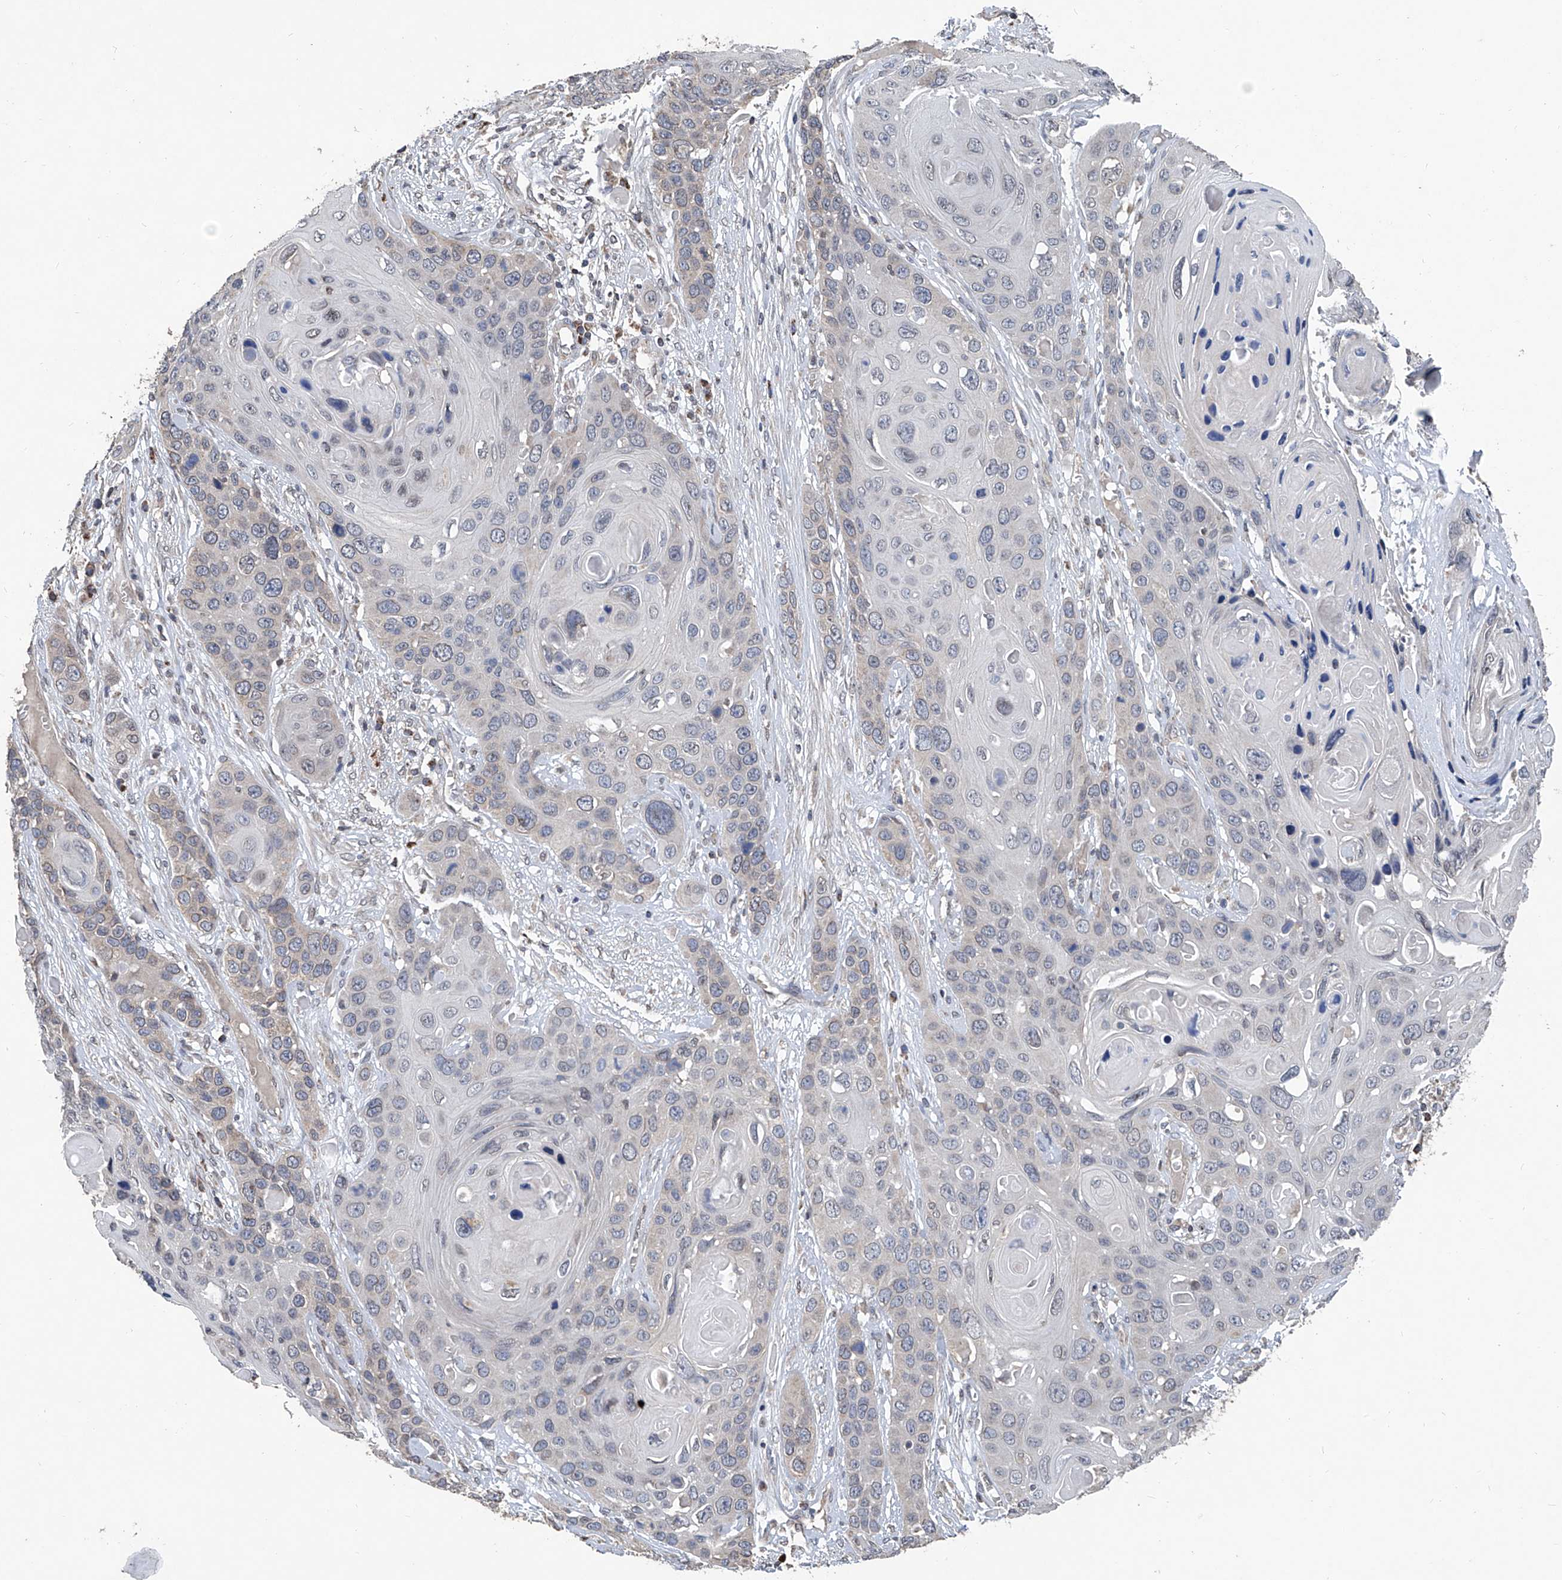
{"staining": {"intensity": "negative", "quantity": "none", "location": "none"}, "tissue": "skin cancer", "cell_type": "Tumor cells", "image_type": "cancer", "snomed": [{"axis": "morphology", "description": "Squamous cell carcinoma, NOS"}, {"axis": "topography", "description": "Skin"}], "caption": "Skin squamous cell carcinoma was stained to show a protein in brown. There is no significant expression in tumor cells.", "gene": "BCKDHB", "patient": {"sex": "male", "age": 55}}